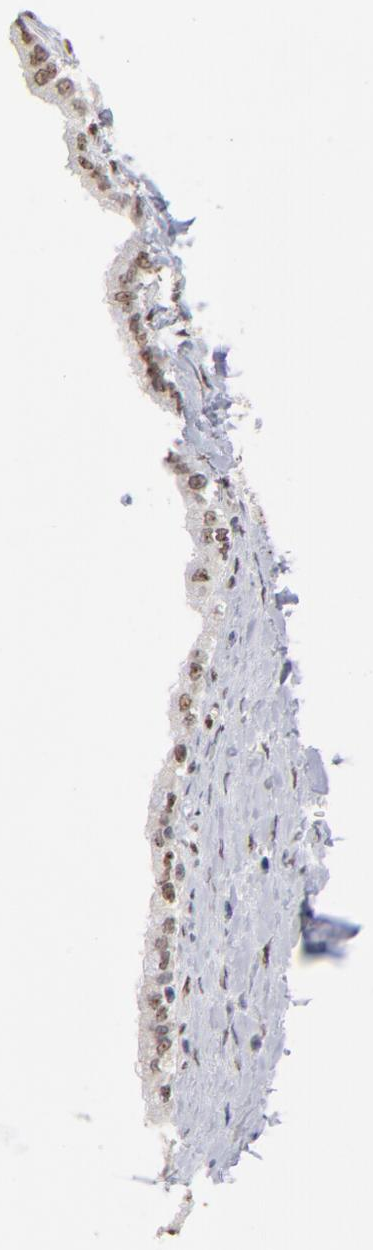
{"staining": {"intensity": "strong", "quantity": "25%-75%", "location": "nuclear"}, "tissue": "pancreatic cancer", "cell_type": "Tumor cells", "image_type": "cancer", "snomed": [{"axis": "morphology", "description": "Adenocarcinoma, NOS"}, {"axis": "topography", "description": "Pancreas"}], "caption": "This photomicrograph demonstrates immunohistochemistry (IHC) staining of human adenocarcinoma (pancreatic), with high strong nuclear staining in about 25%-75% of tumor cells.", "gene": "STAT3", "patient": {"sex": "male", "age": 79}}